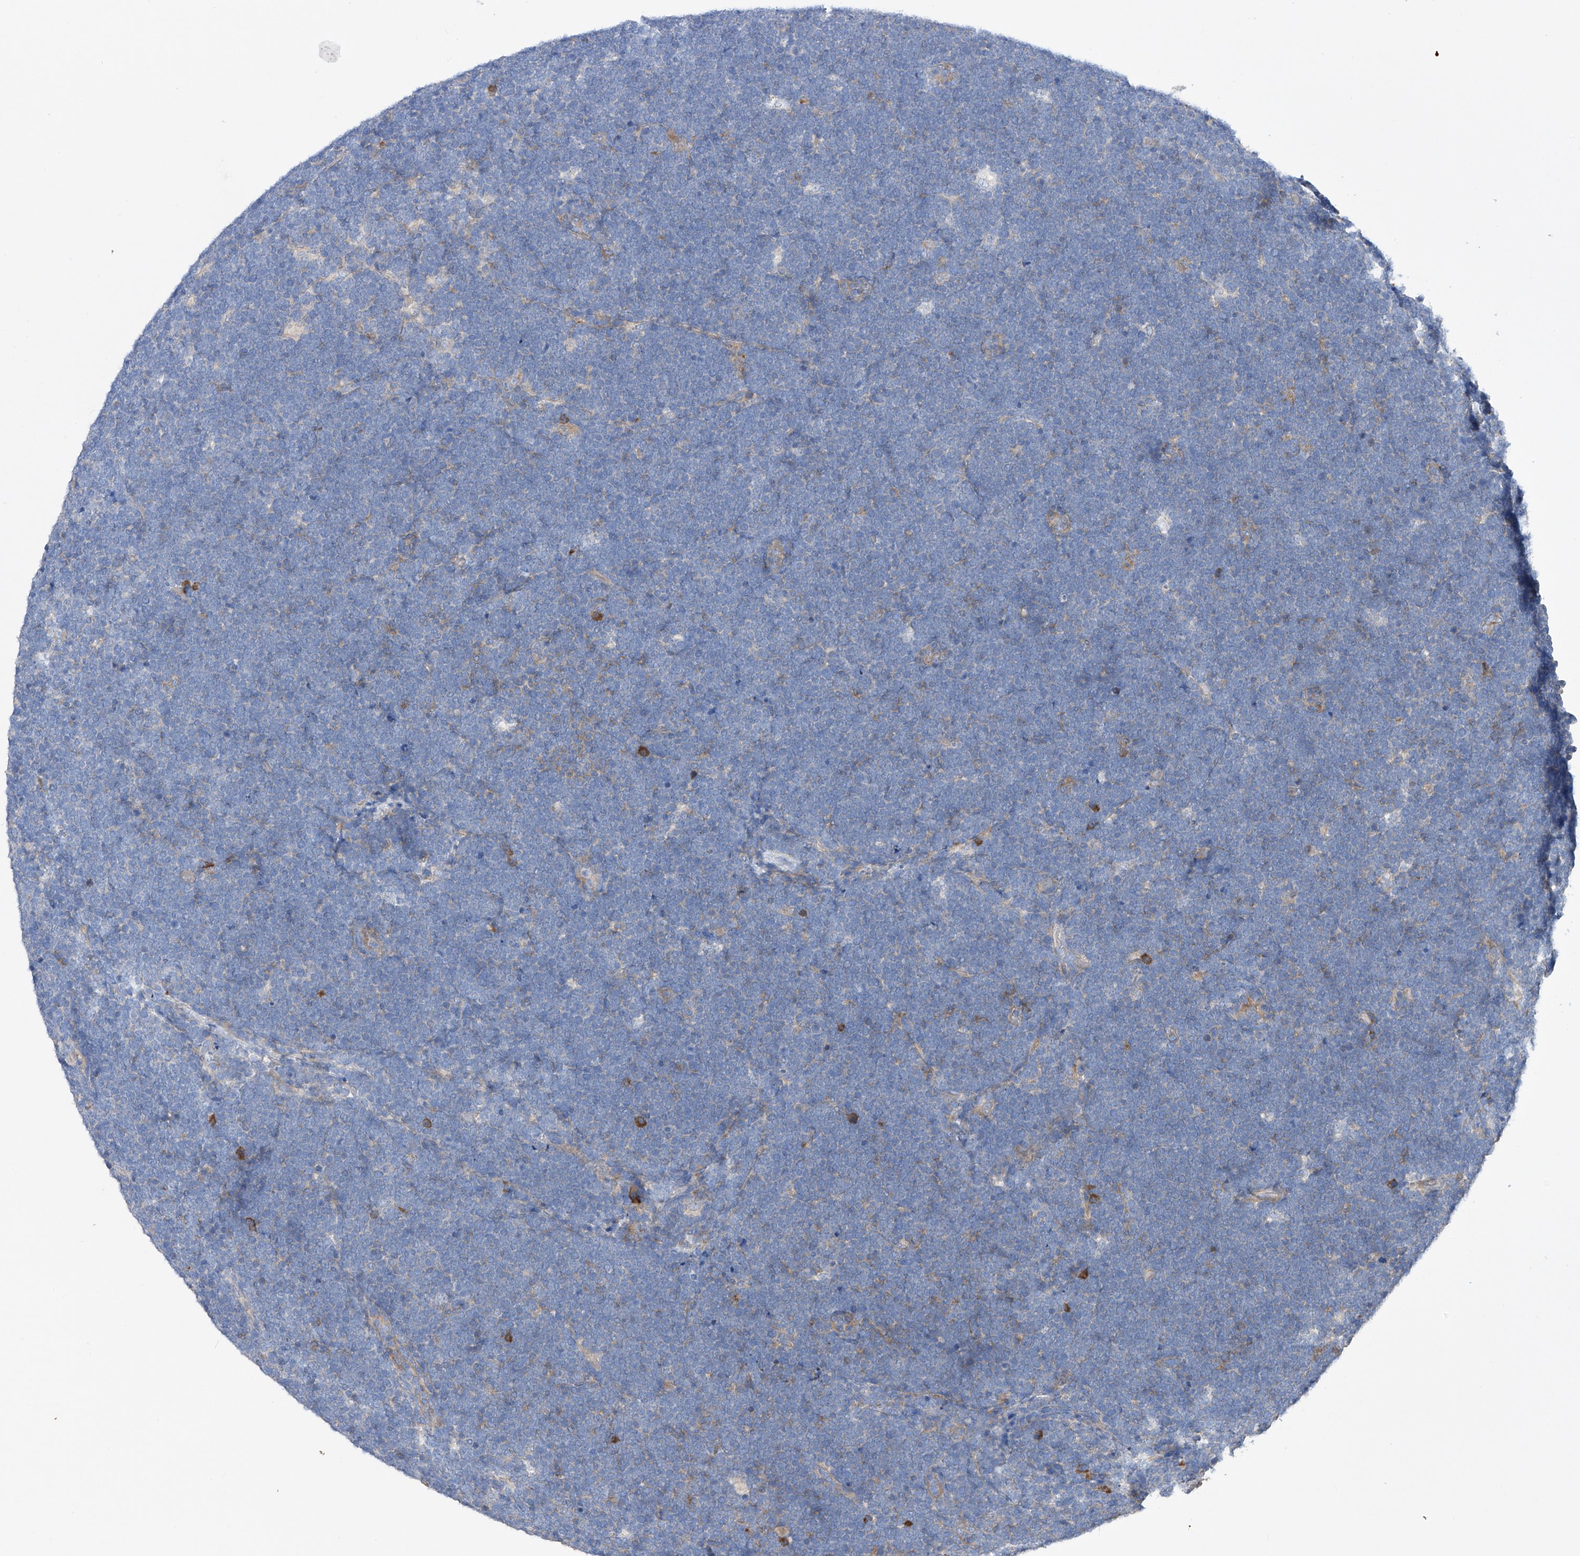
{"staining": {"intensity": "negative", "quantity": "none", "location": "none"}, "tissue": "lymphoma", "cell_type": "Tumor cells", "image_type": "cancer", "snomed": [{"axis": "morphology", "description": "Malignant lymphoma, non-Hodgkin's type, High grade"}, {"axis": "topography", "description": "Lymph node"}], "caption": "This image is of high-grade malignant lymphoma, non-Hodgkin's type stained with immunohistochemistry (IHC) to label a protein in brown with the nuclei are counter-stained blue. There is no expression in tumor cells.", "gene": "NFATC4", "patient": {"sex": "male", "age": 13}}